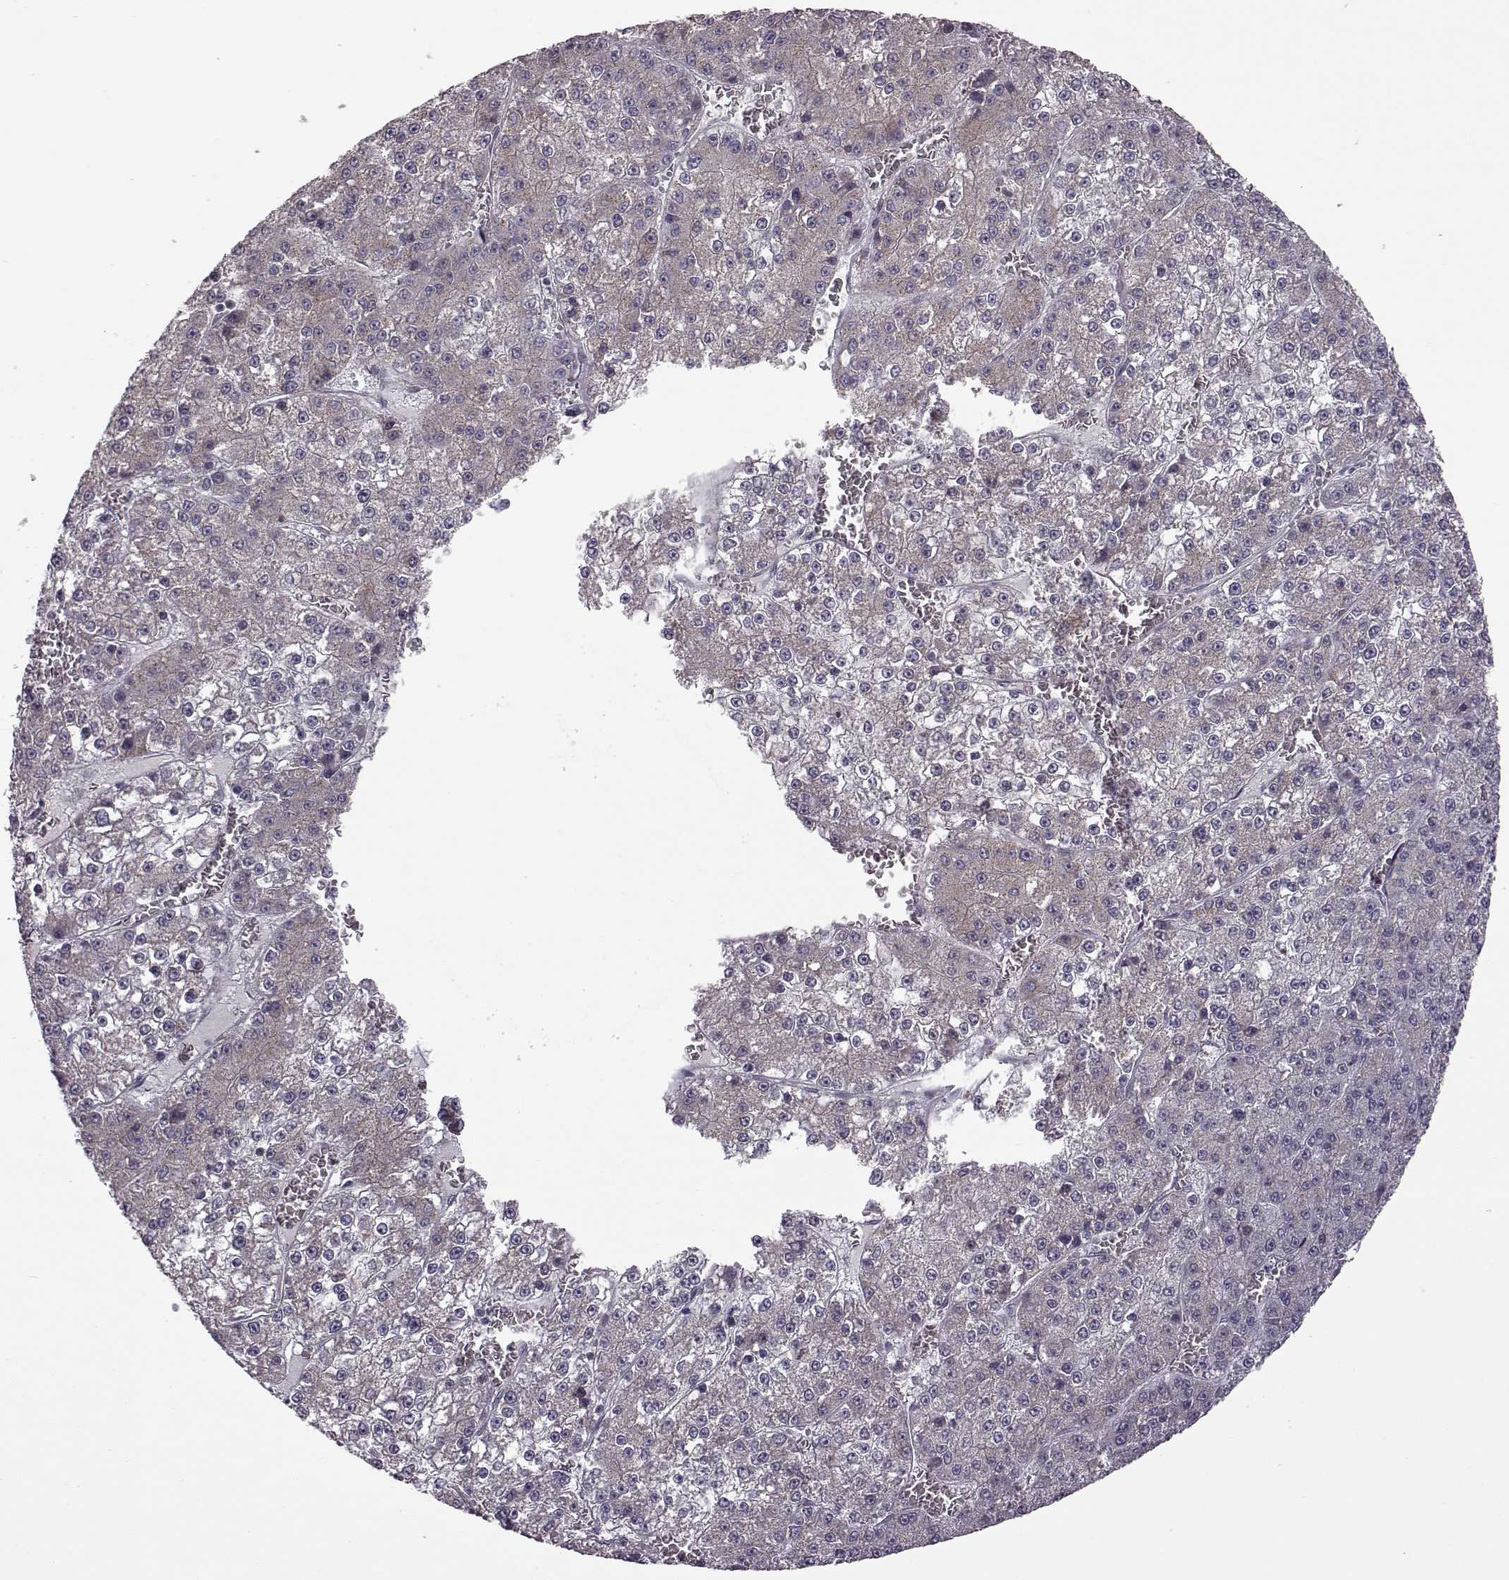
{"staining": {"intensity": "negative", "quantity": "none", "location": "none"}, "tissue": "liver cancer", "cell_type": "Tumor cells", "image_type": "cancer", "snomed": [{"axis": "morphology", "description": "Carcinoma, Hepatocellular, NOS"}, {"axis": "topography", "description": "Liver"}], "caption": "An immunohistochemistry (IHC) histopathology image of liver cancer (hepatocellular carcinoma) is shown. There is no staining in tumor cells of liver cancer (hepatocellular carcinoma). Brightfield microscopy of immunohistochemistry (IHC) stained with DAB (brown) and hematoxylin (blue), captured at high magnification.", "gene": "B3GNT6", "patient": {"sex": "female", "age": 73}}